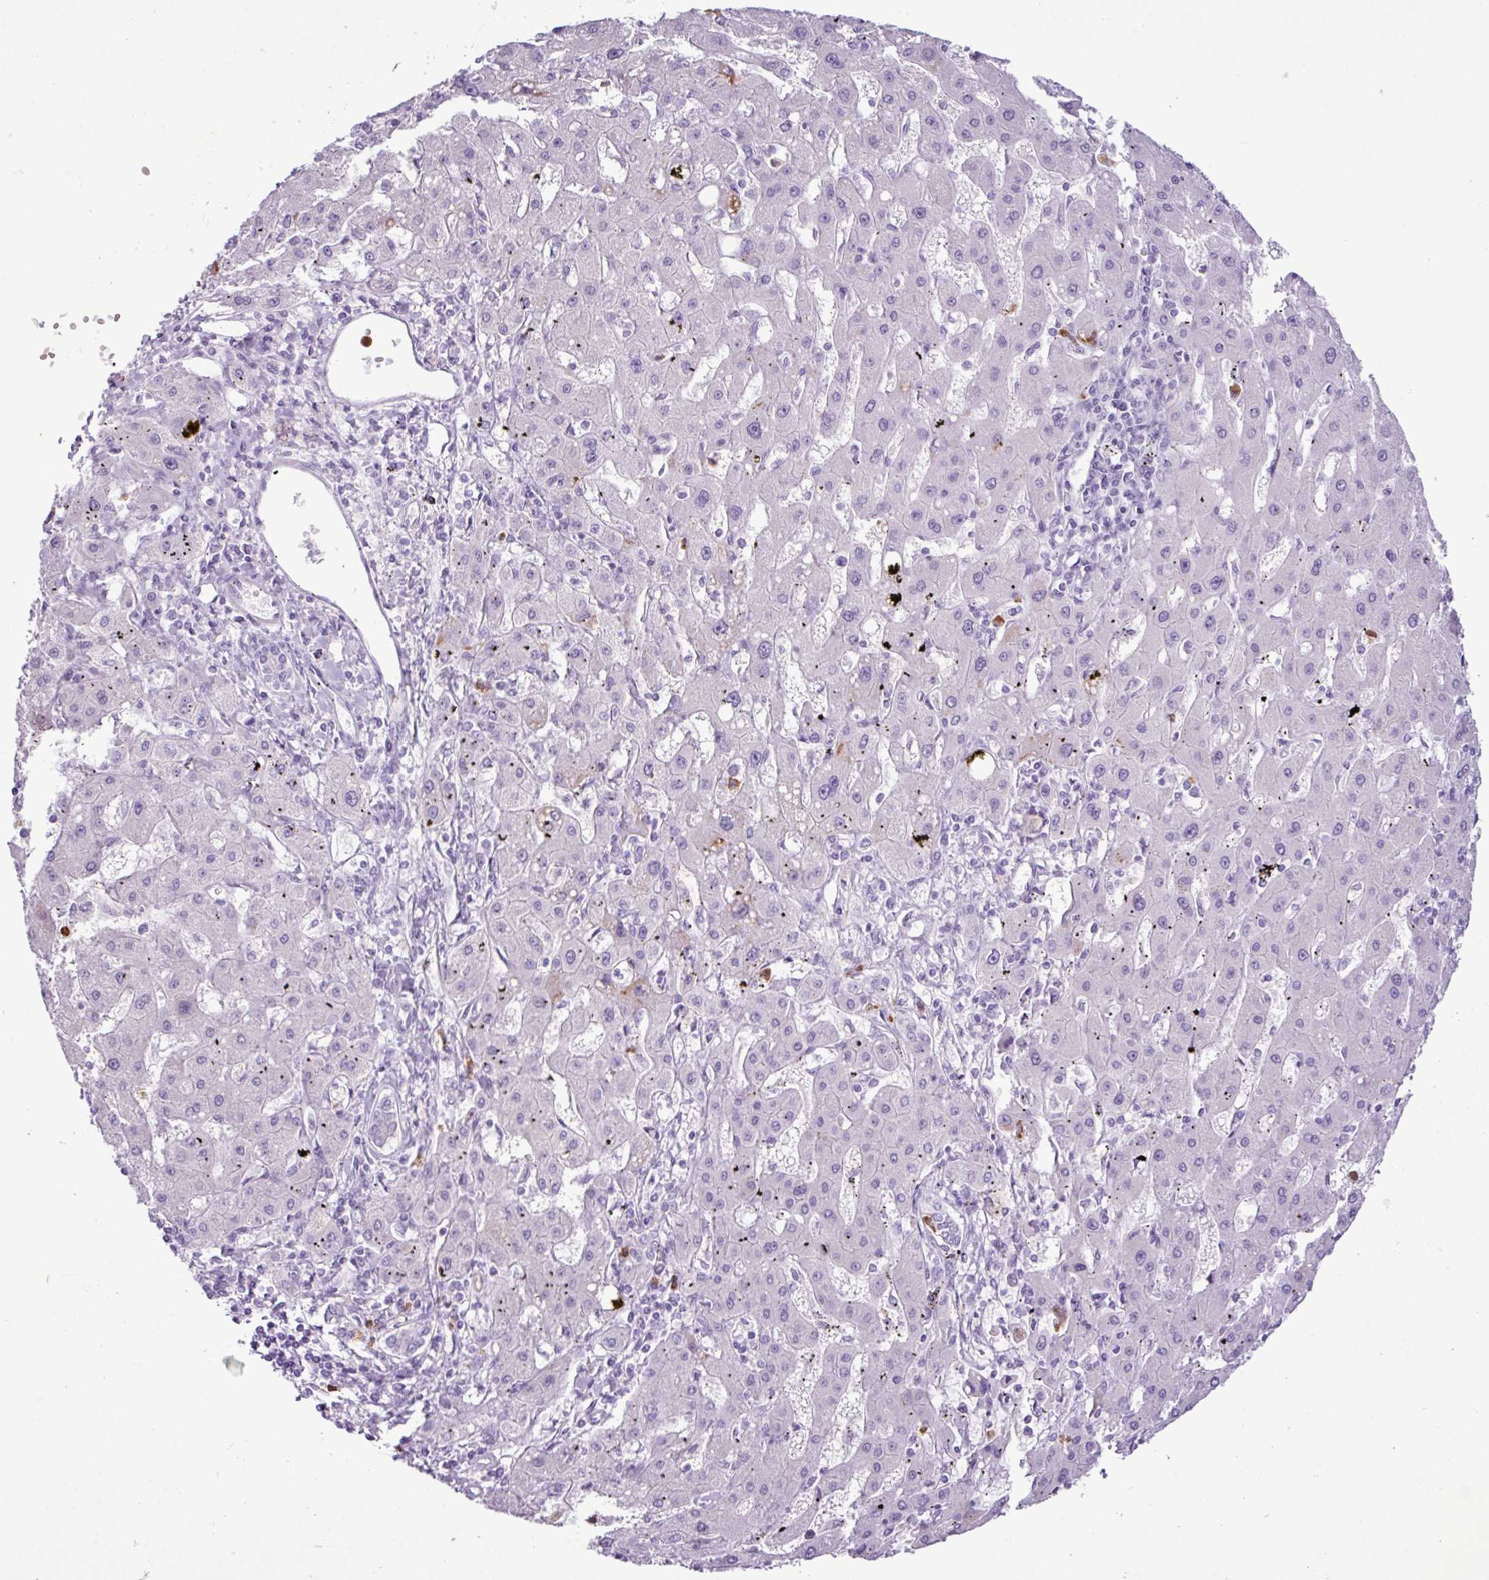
{"staining": {"intensity": "negative", "quantity": "none", "location": "none"}, "tissue": "liver cancer", "cell_type": "Tumor cells", "image_type": "cancer", "snomed": [{"axis": "morphology", "description": "Carcinoma, Hepatocellular, NOS"}, {"axis": "topography", "description": "Liver"}], "caption": "Liver hepatocellular carcinoma stained for a protein using immunohistochemistry (IHC) demonstrates no expression tumor cells.", "gene": "ZSCAN5A", "patient": {"sex": "male", "age": 72}}